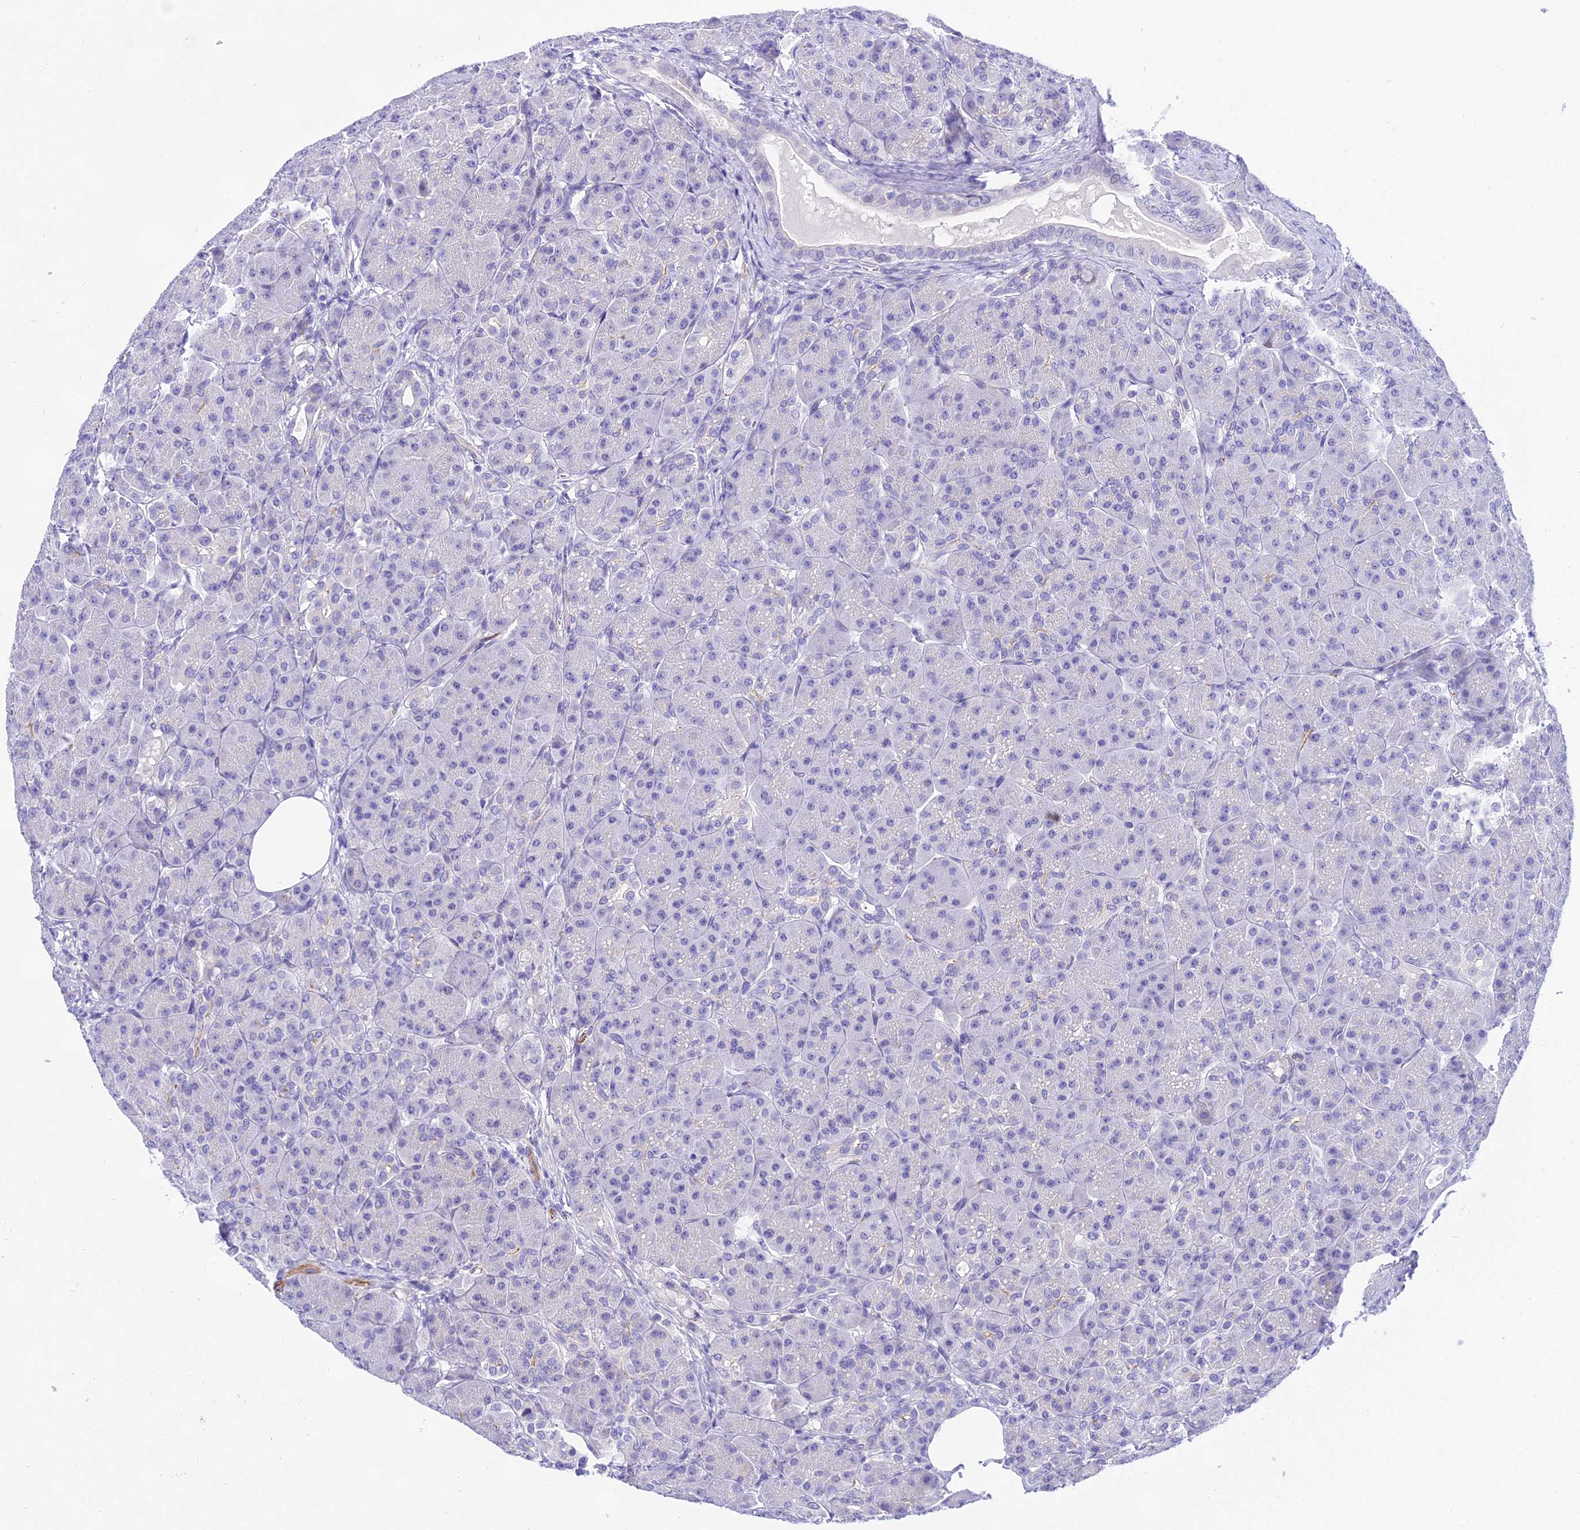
{"staining": {"intensity": "negative", "quantity": "none", "location": "none"}, "tissue": "pancreas", "cell_type": "Exocrine glandular cells", "image_type": "normal", "snomed": [{"axis": "morphology", "description": "Normal tissue, NOS"}, {"axis": "topography", "description": "Pancreas"}], "caption": "Human pancreas stained for a protein using IHC displays no positivity in exocrine glandular cells.", "gene": "DEFB107A", "patient": {"sex": "male", "age": 63}}